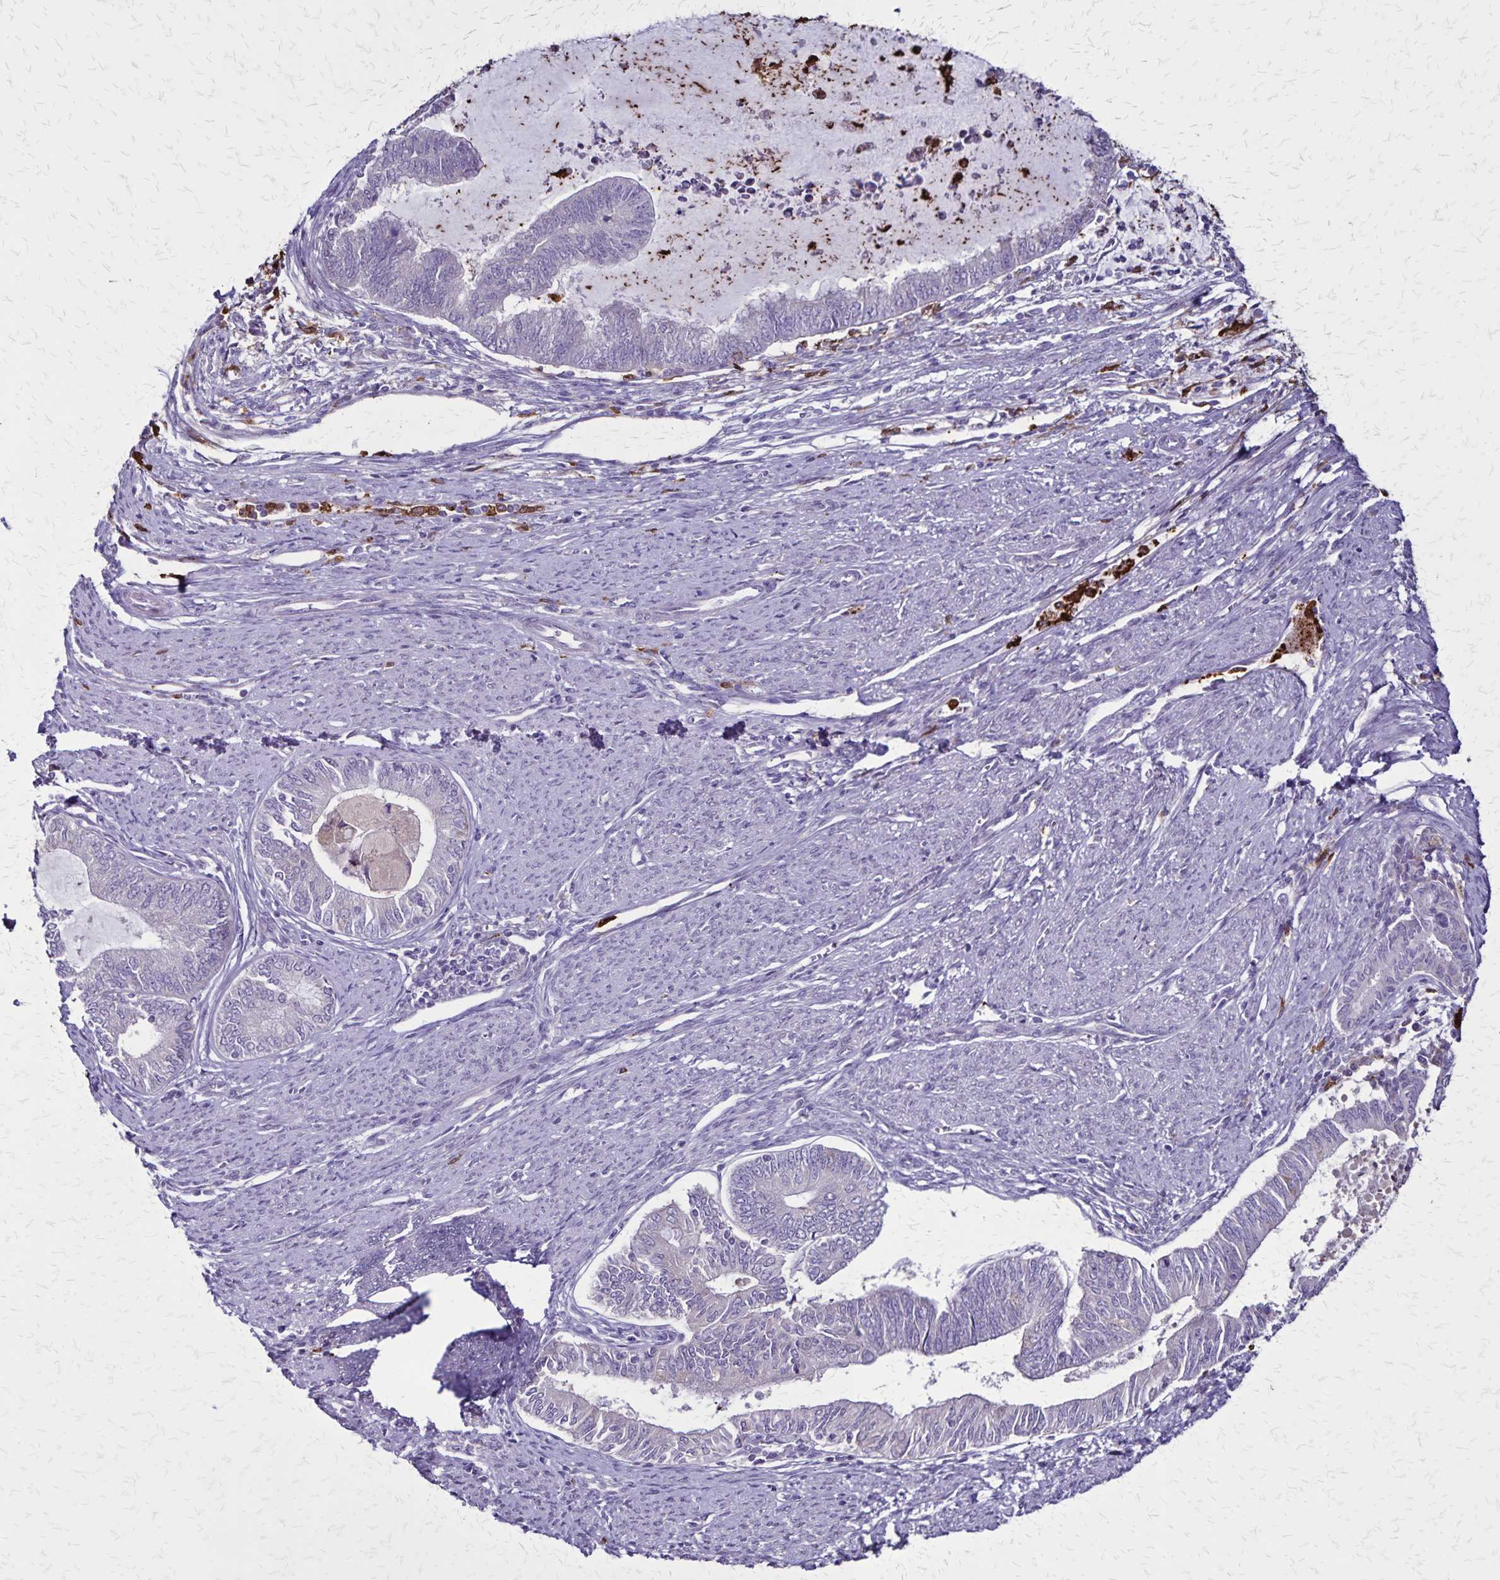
{"staining": {"intensity": "negative", "quantity": "none", "location": "none"}, "tissue": "endometrial cancer", "cell_type": "Tumor cells", "image_type": "cancer", "snomed": [{"axis": "morphology", "description": "Adenocarcinoma, NOS"}, {"axis": "topography", "description": "Endometrium"}], "caption": "Adenocarcinoma (endometrial) was stained to show a protein in brown. There is no significant staining in tumor cells.", "gene": "ULBP3", "patient": {"sex": "female", "age": 79}}